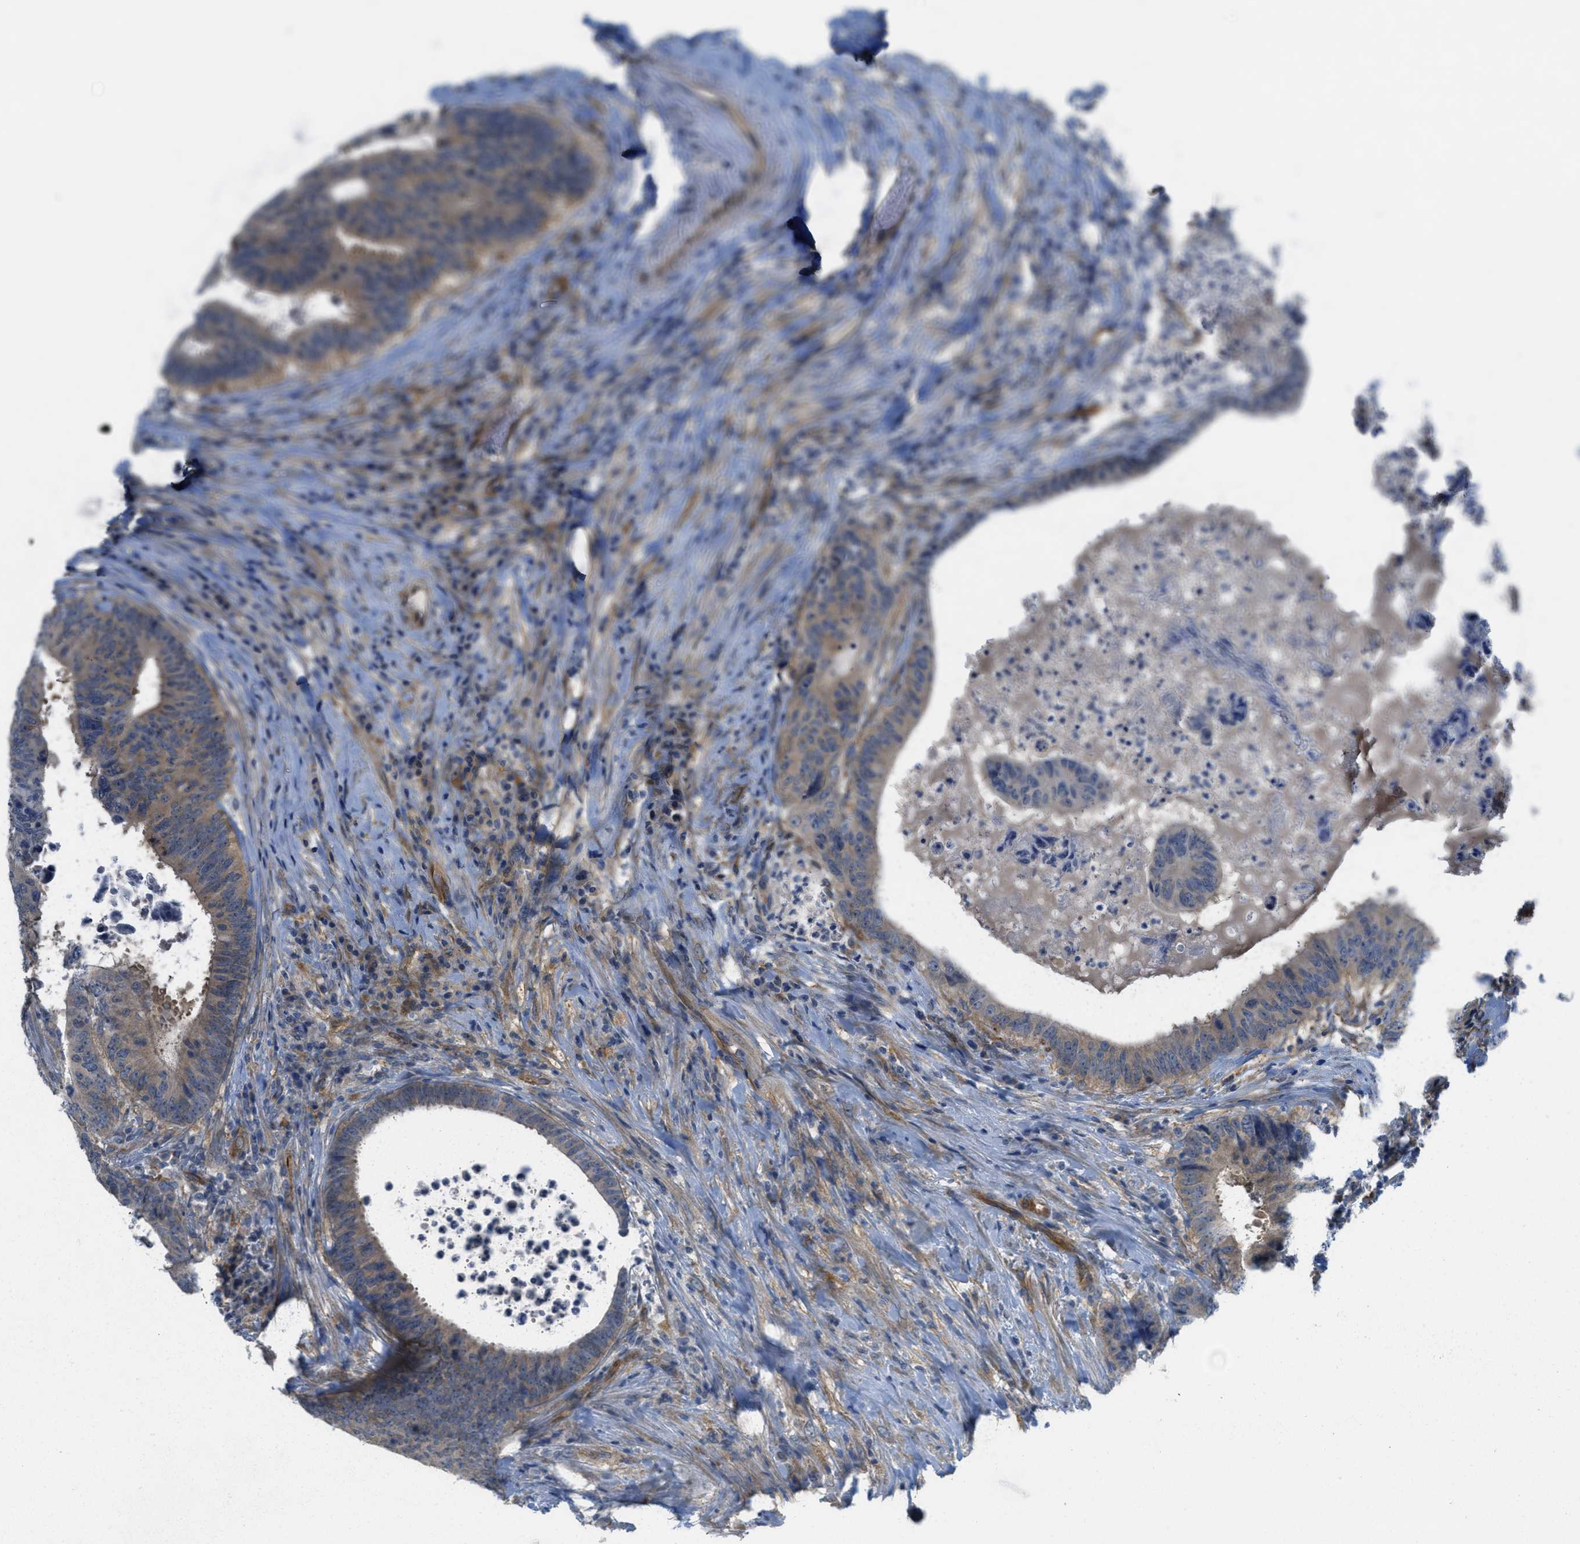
{"staining": {"intensity": "moderate", "quantity": ">75%", "location": "cytoplasmic/membranous"}, "tissue": "colorectal cancer", "cell_type": "Tumor cells", "image_type": "cancer", "snomed": [{"axis": "morphology", "description": "Adenocarcinoma, NOS"}, {"axis": "topography", "description": "Rectum"}], "caption": "Colorectal cancer (adenocarcinoma) was stained to show a protein in brown. There is medium levels of moderate cytoplasmic/membranous expression in about >75% of tumor cells. (brown staining indicates protein expression, while blue staining denotes nuclei).", "gene": "ZFYVE9", "patient": {"sex": "male", "age": 72}}